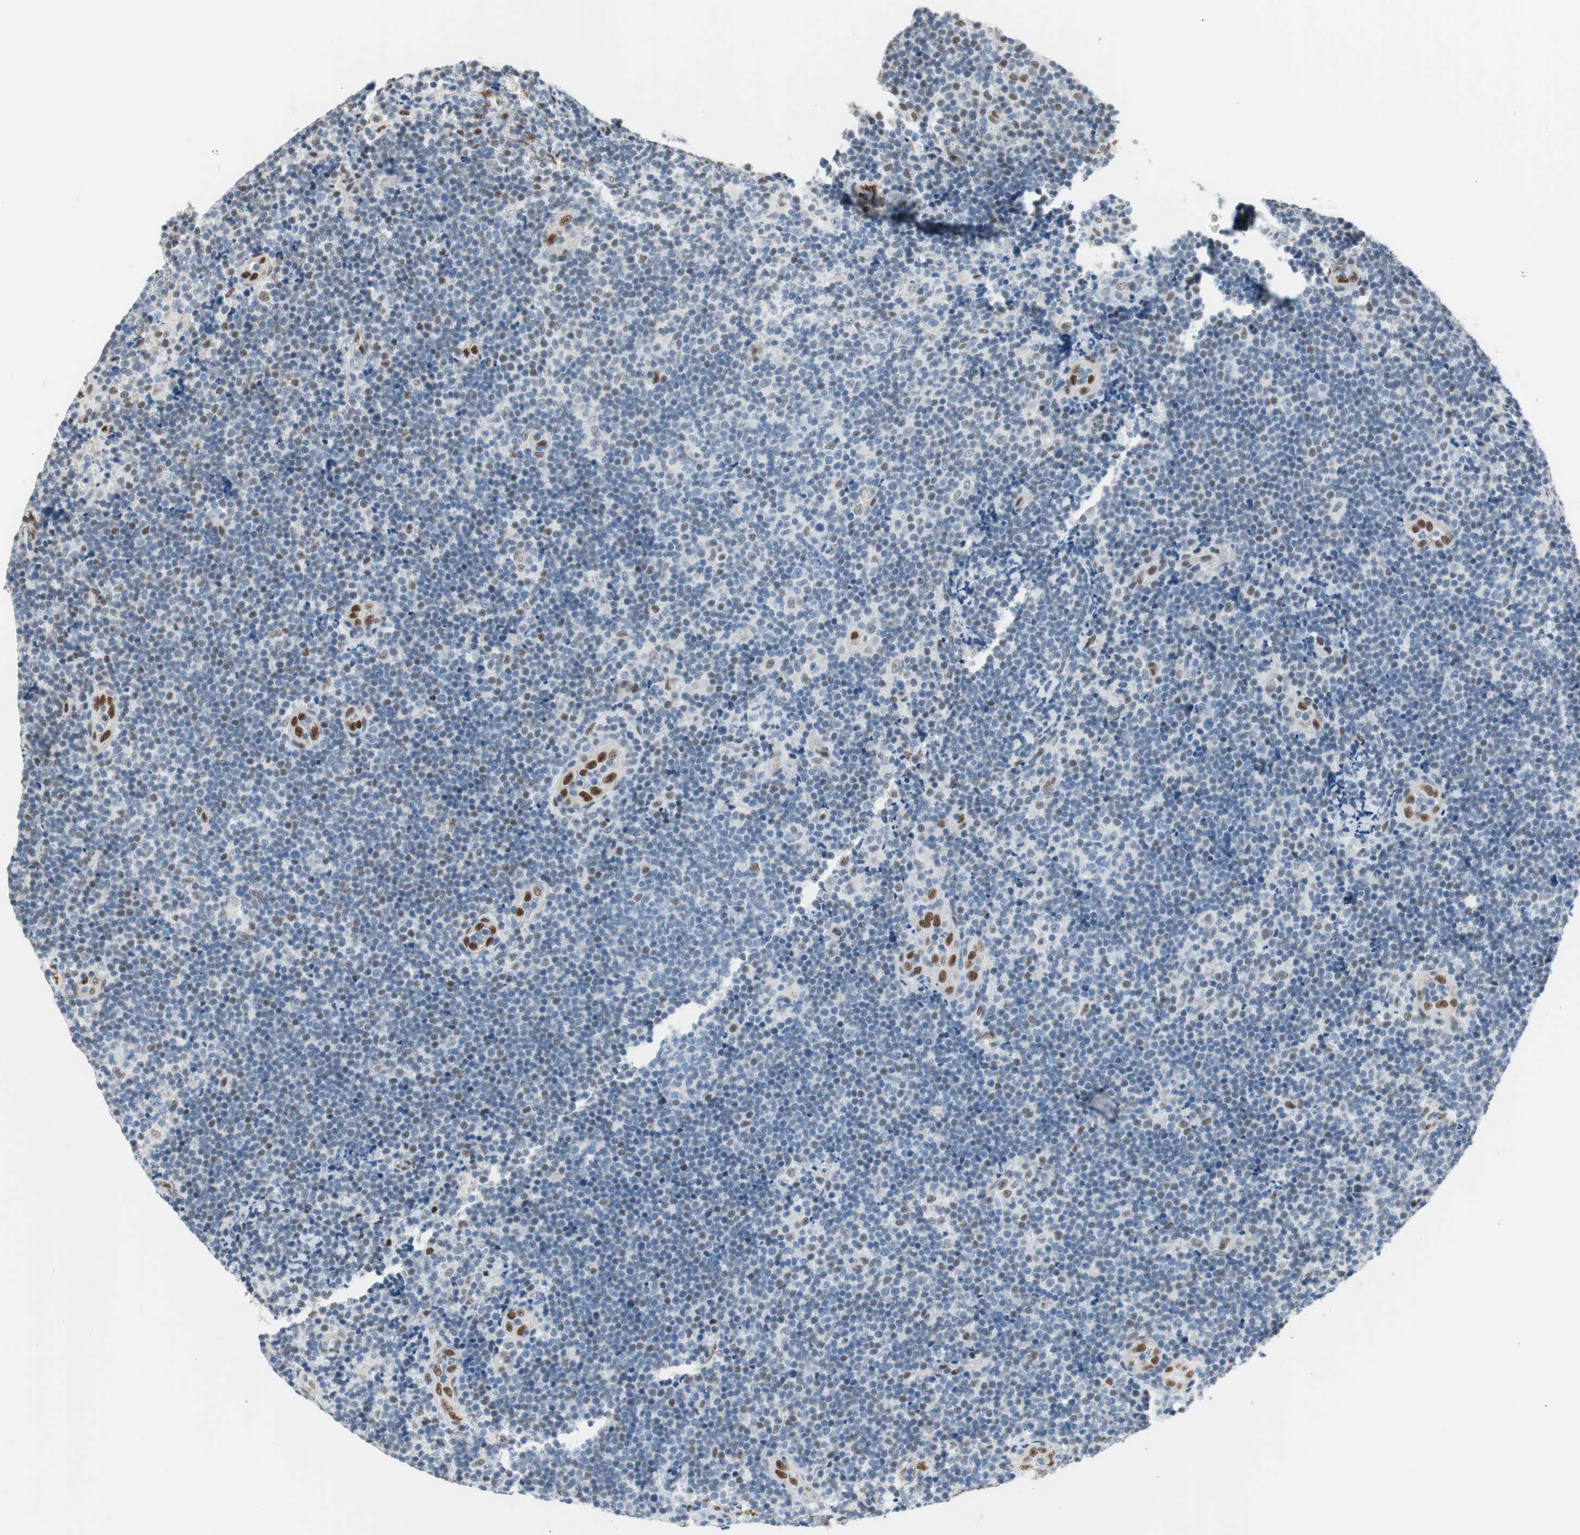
{"staining": {"intensity": "weak", "quantity": "<25%", "location": "nuclear"}, "tissue": "lymphoma", "cell_type": "Tumor cells", "image_type": "cancer", "snomed": [{"axis": "morphology", "description": "Malignant lymphoma, non-Hodgkin's type, Low grade"}, {"axis": "topography", "description": "Lymph node"}], "caption": "This is a photomicrograph of immunohistochemistry (IHC) staining of lymphoma, which shows no staining in tumor cells.", "gene": "PML", "patient": {"sex": "male", "age": 83}}